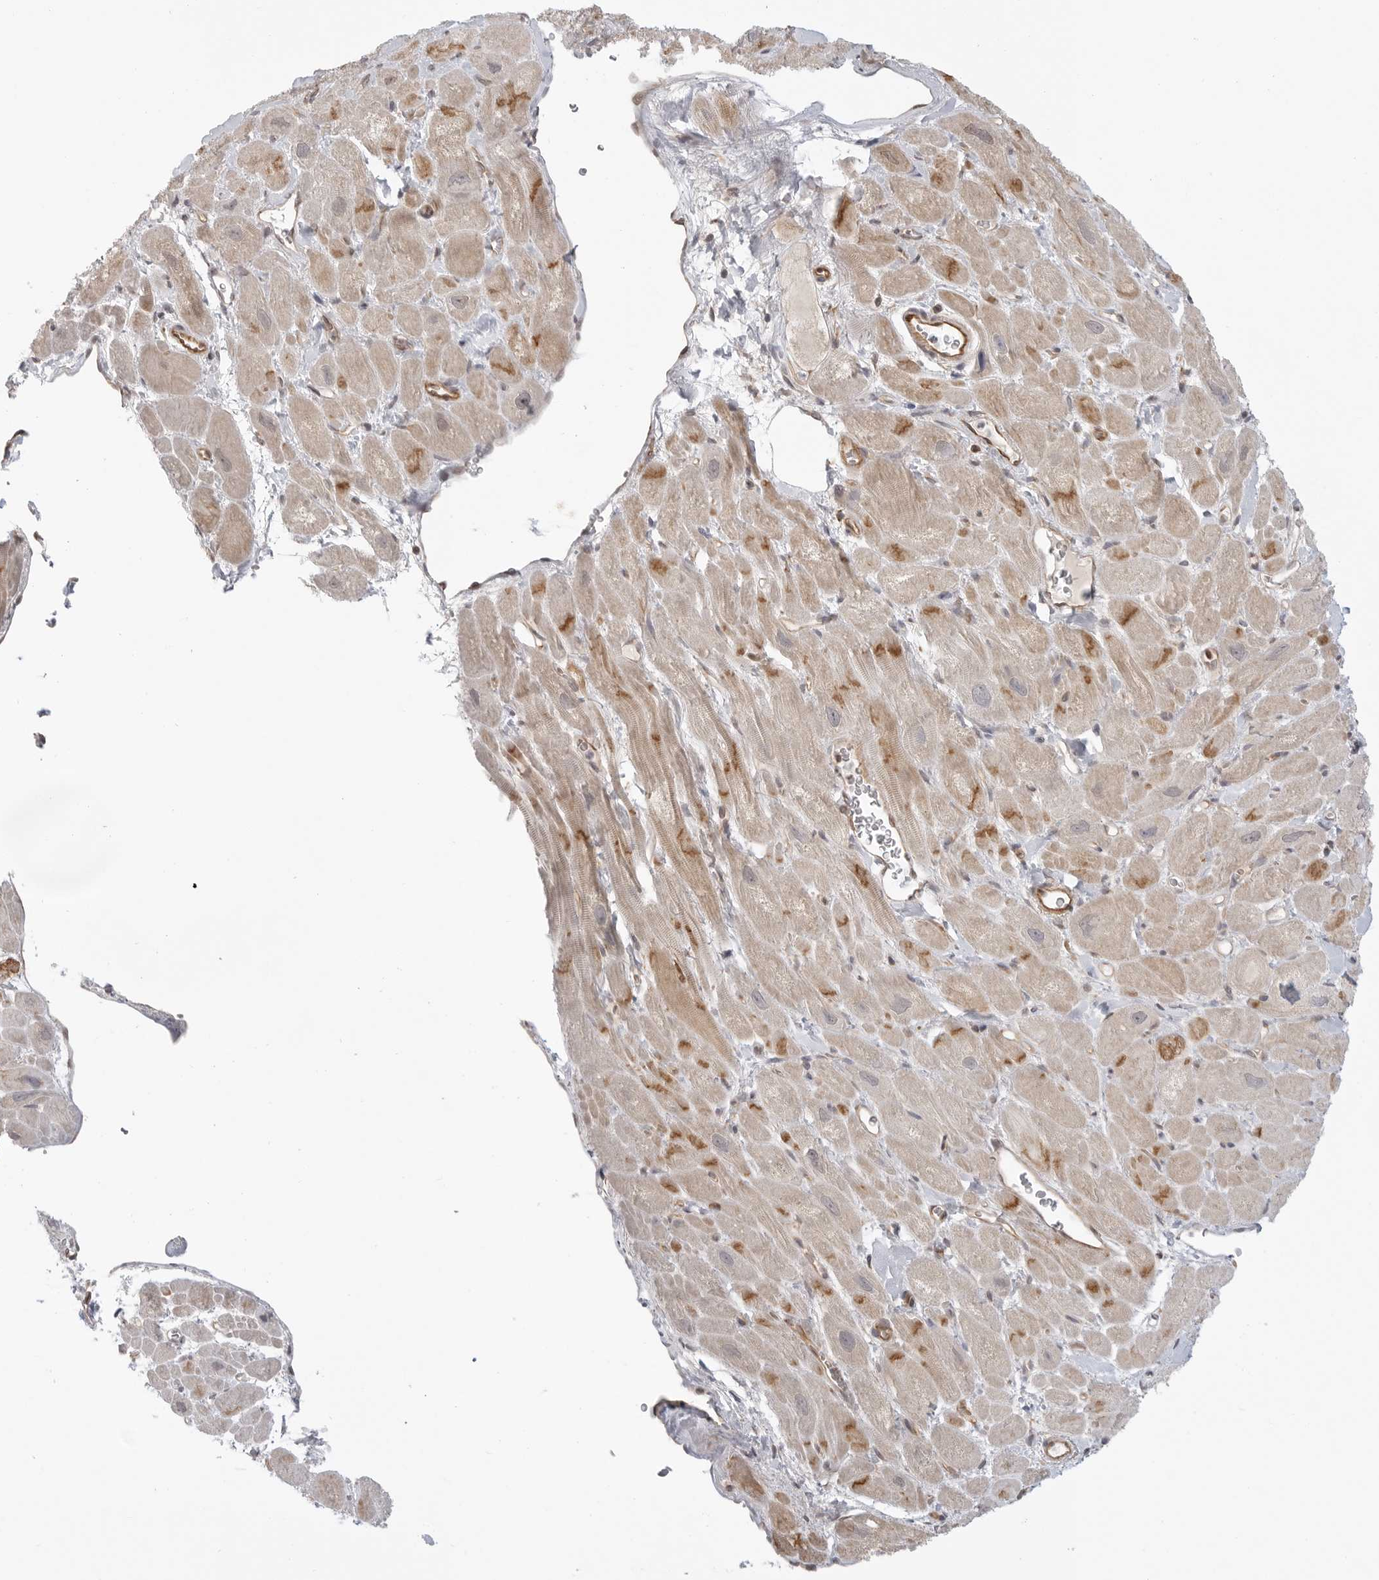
{"staining": {"intensity": "moderate", "quantity": ">75%", "location": "cytoplasmic/membranous"}, "tissue": "heart muscle", "cell_type": "Cardiomyocytes", "image_type": "normal", "snomed": [{"axis": "morphology", "description": "Normal tissue, NOS"}, {"axis": "topography", "description": "Heart"}], "caption": "Protein expression analysis of benign human heart muscle reveals moderate cytoplasmic/membranous positivity in about >75% of cardiomyocytes. (brown staining indicates protein expression, while blue staining denotes nuclei).", "gene": "ATOH7", "patient": {"sex": "male", "age": 49}}